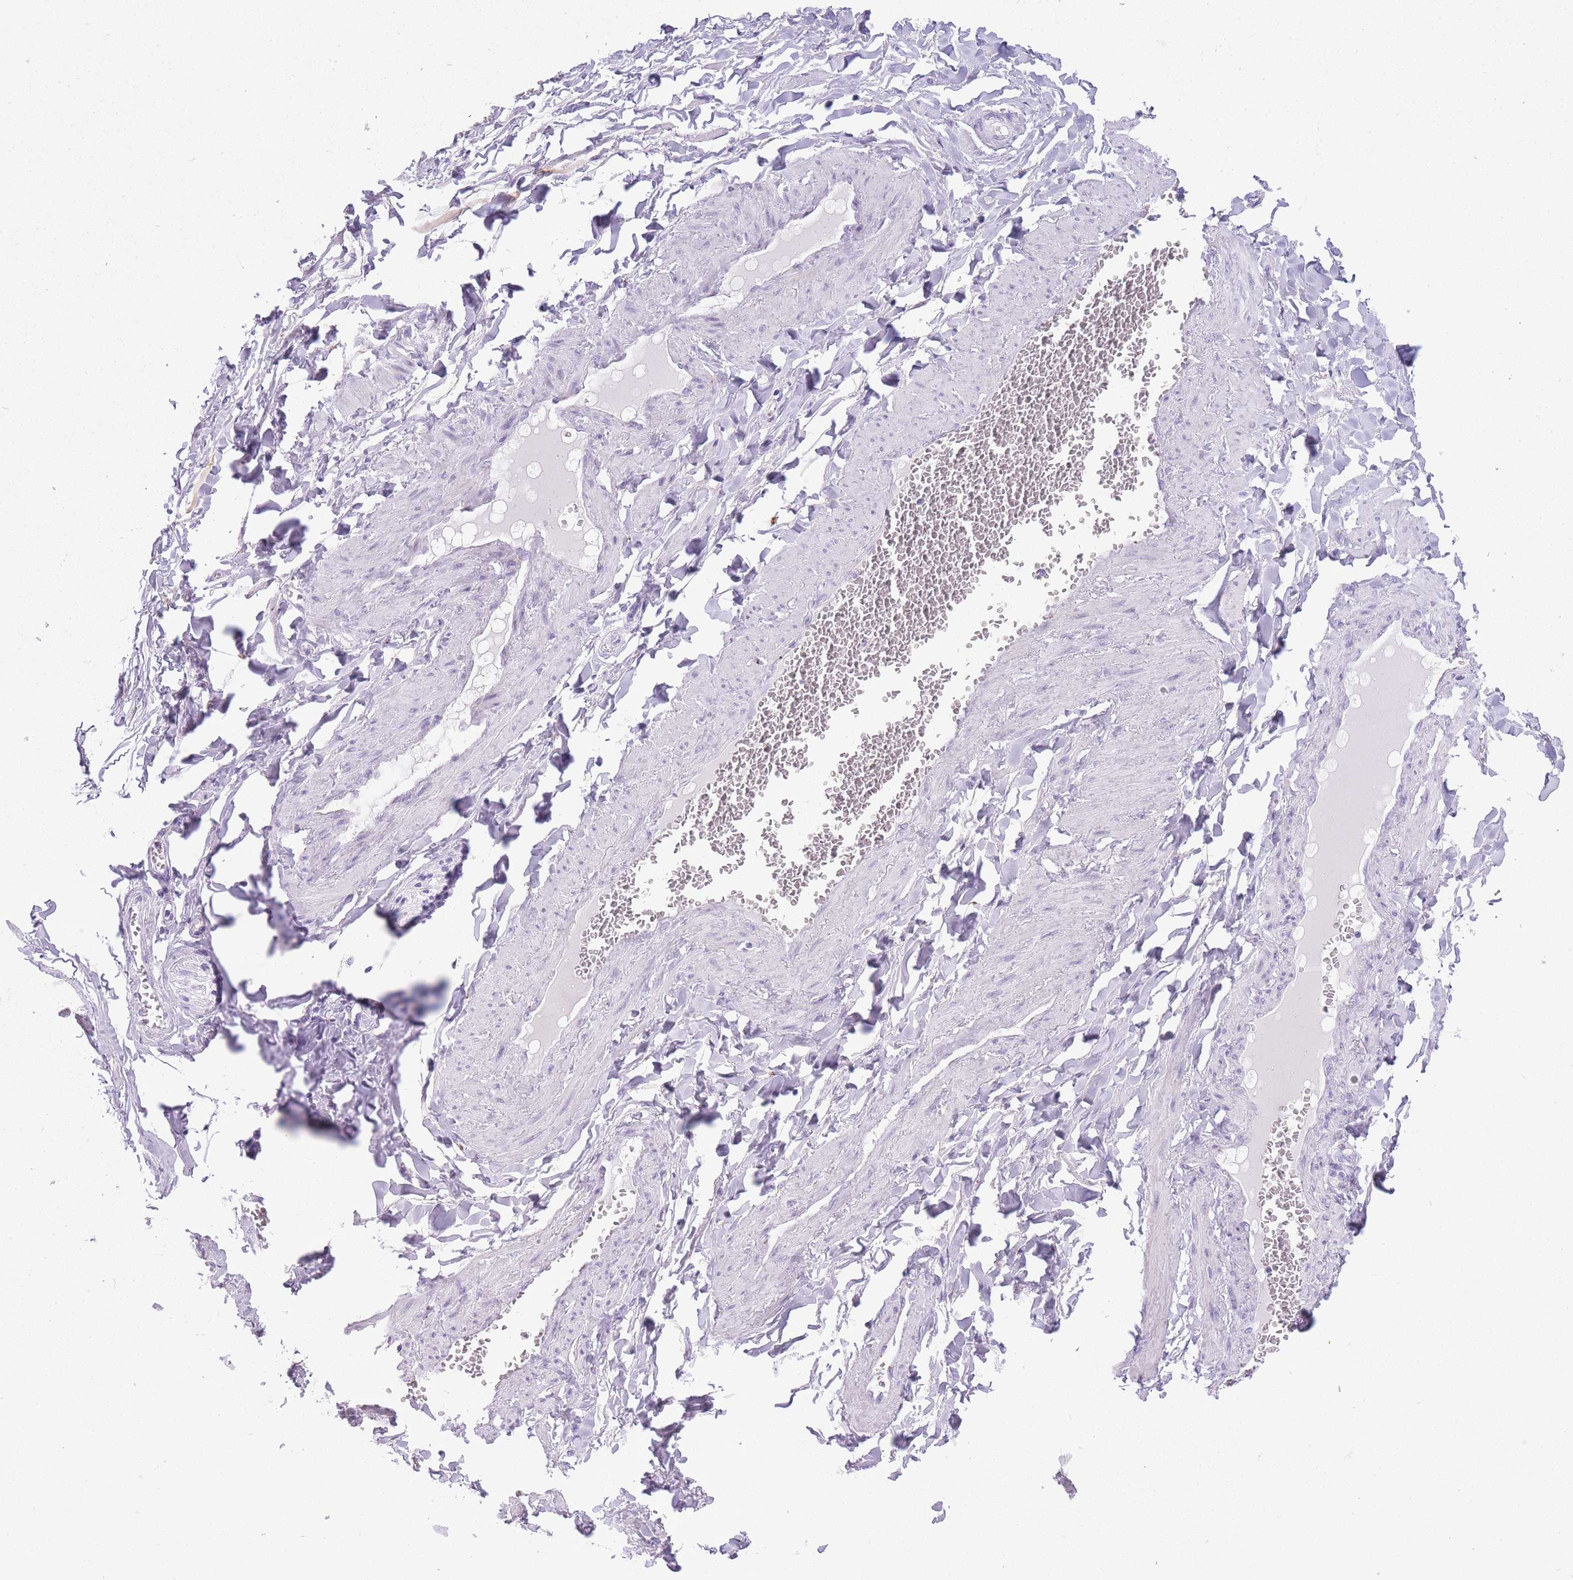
{"staining": {"intensity": "negative", "quantity": "none", "location": "none"}, "tissue": "adipose tissue", "cell_type": "Adipocytes", "image_type": "normal", "snomed": [{"axis": "morphology", "description": "Normal tissue, NOS"}, {"axis": "topography", "description": "Soft tissue"}, {"axis": "topography", "description": "Adipose tissue"}, {"axis": "topography", "description": "Vascular tissue"}, {"axis": "topography", "description": "Peripheral nerve tissue"}], "caption": "This is an immunohistochemistry (IHC) histopathology image of benign human adipose tissue. There is no staining in adipocytes.", "gene": "B4GALT2", "patient": {"sex": "male", "age": 46}}